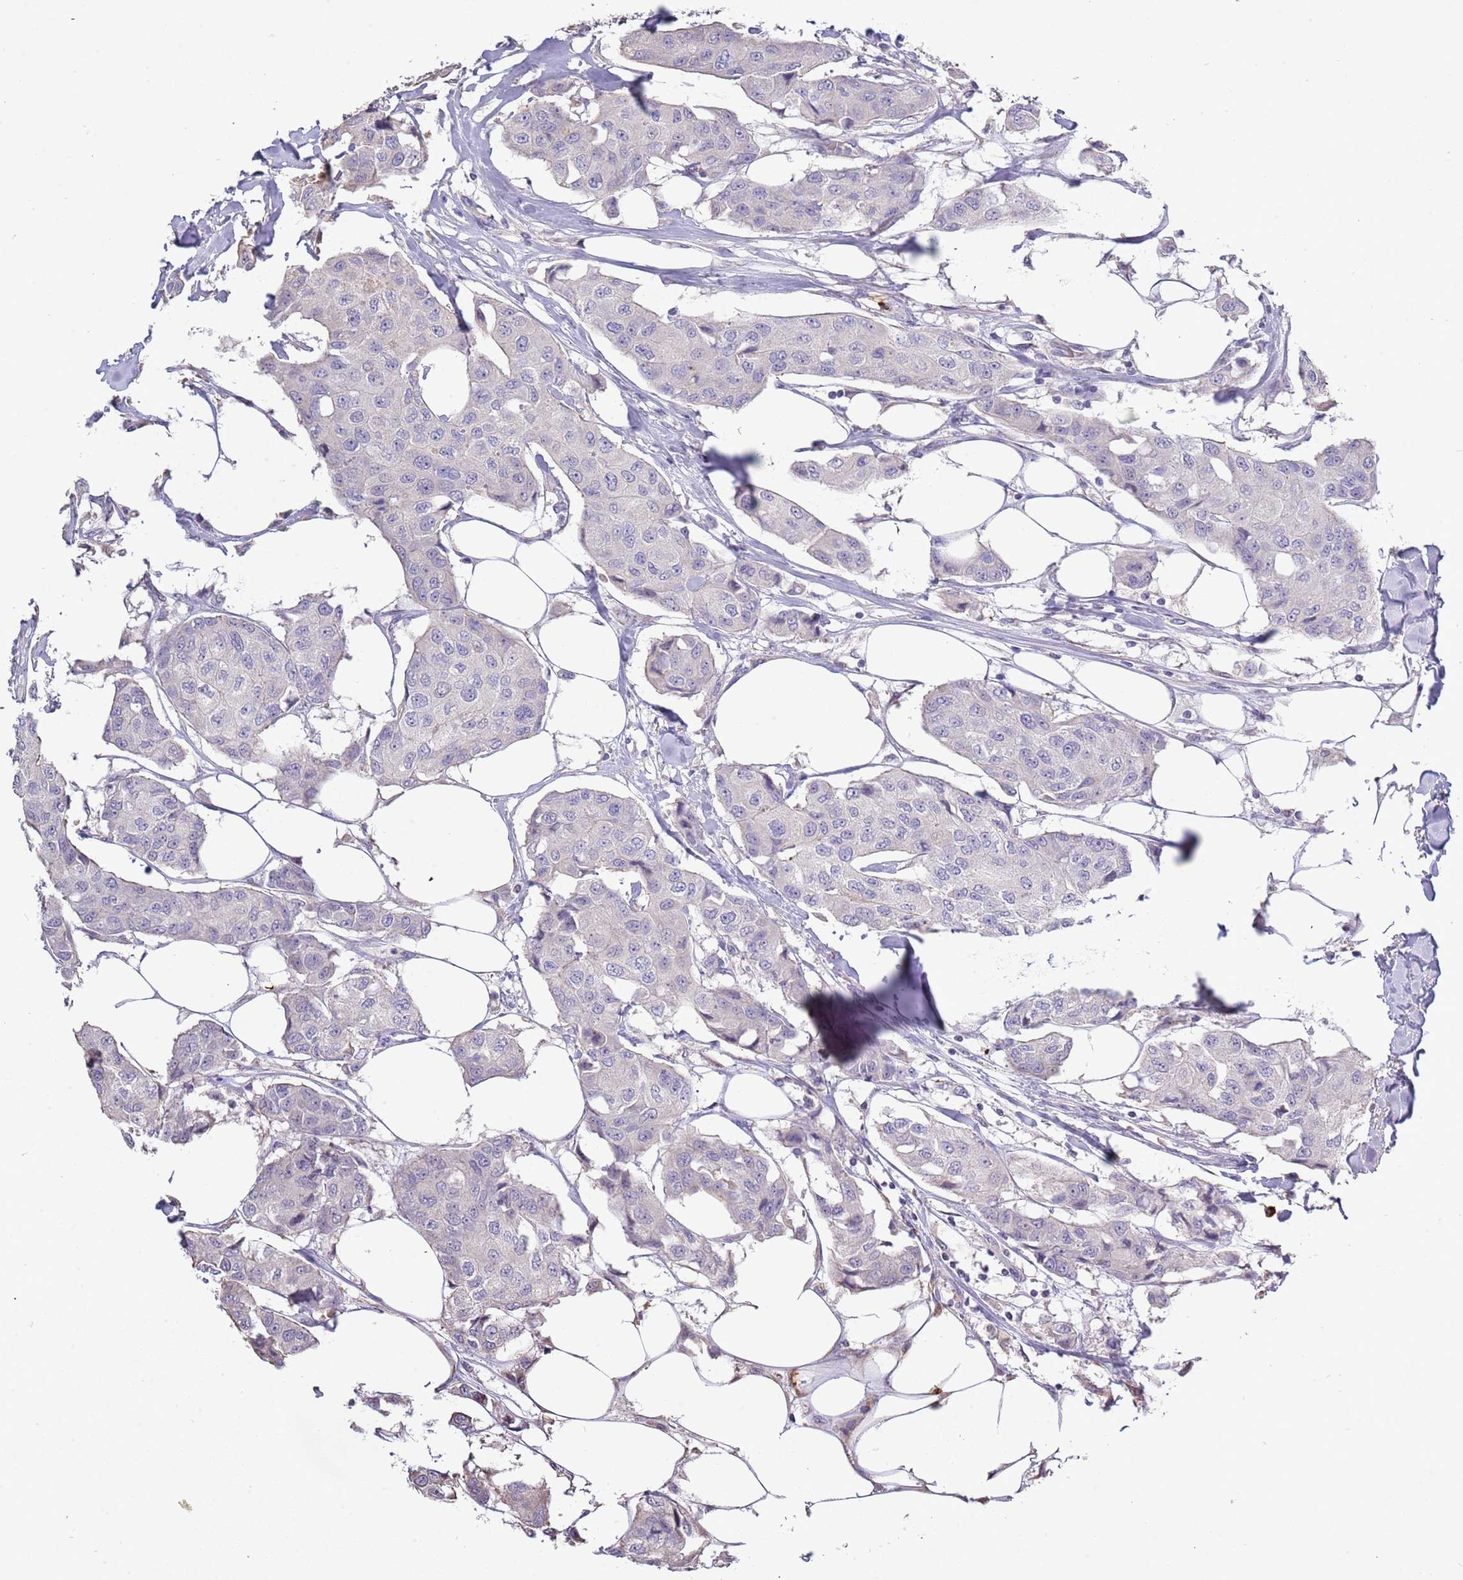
{"staining": {"intensity": "negative", "quantity": "none", "location": "none"}, "tissue": "breast cancer", "cell_type": "Tumor cells", "image_type": "cancer", "snomed": [{"axis": "morphology", "description": "Duct carcinoma"}, {"axis": "topography", "description": "Breast"}], "caption": "Tumor cells are negative for protein expression in human breast cancer (invasive ductal carcinoma).", "gene": "P2RY13", "patient": {"sex": "female", "age": 80}}